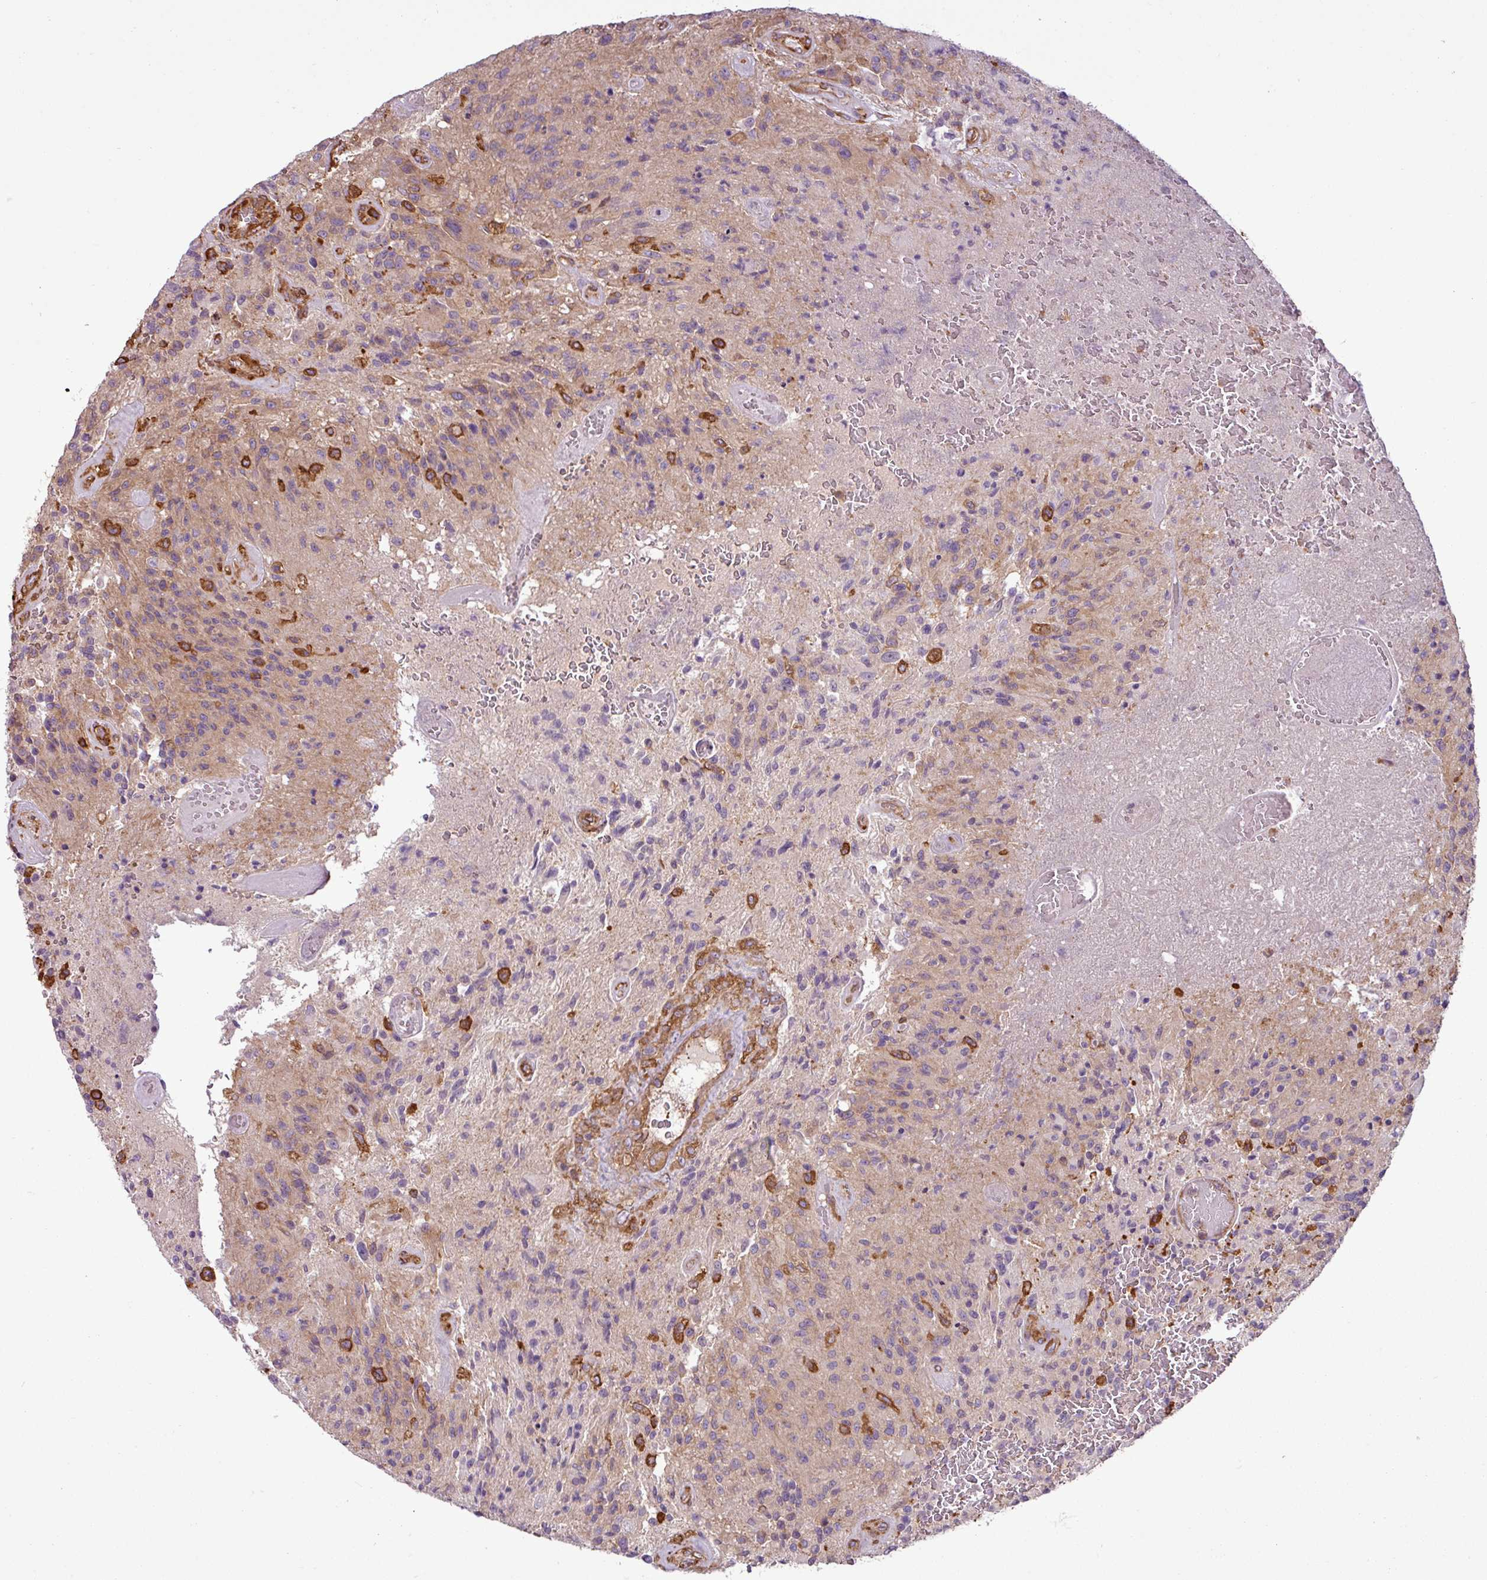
{"staining": {"intensity": "negative", "quantity": "none", "location": "none"}, "tissue": "glioma", "cell_type": "Tumor cells", "image_type": "cancer", "snomed": [{"axis": "morphology", "description": "Normal tissue, NOS"}, {"axis": "morphology", "description": "Glioma, malignant, High grade"}, {"axis": "topography", "description": "Cerebral cortex"}], "caption": "Immunohistochemical staining of glioma displays no significant staining in tumor cells.", "gene": "PACSIN2", "patient": {"sex": "male", "age": 56}}